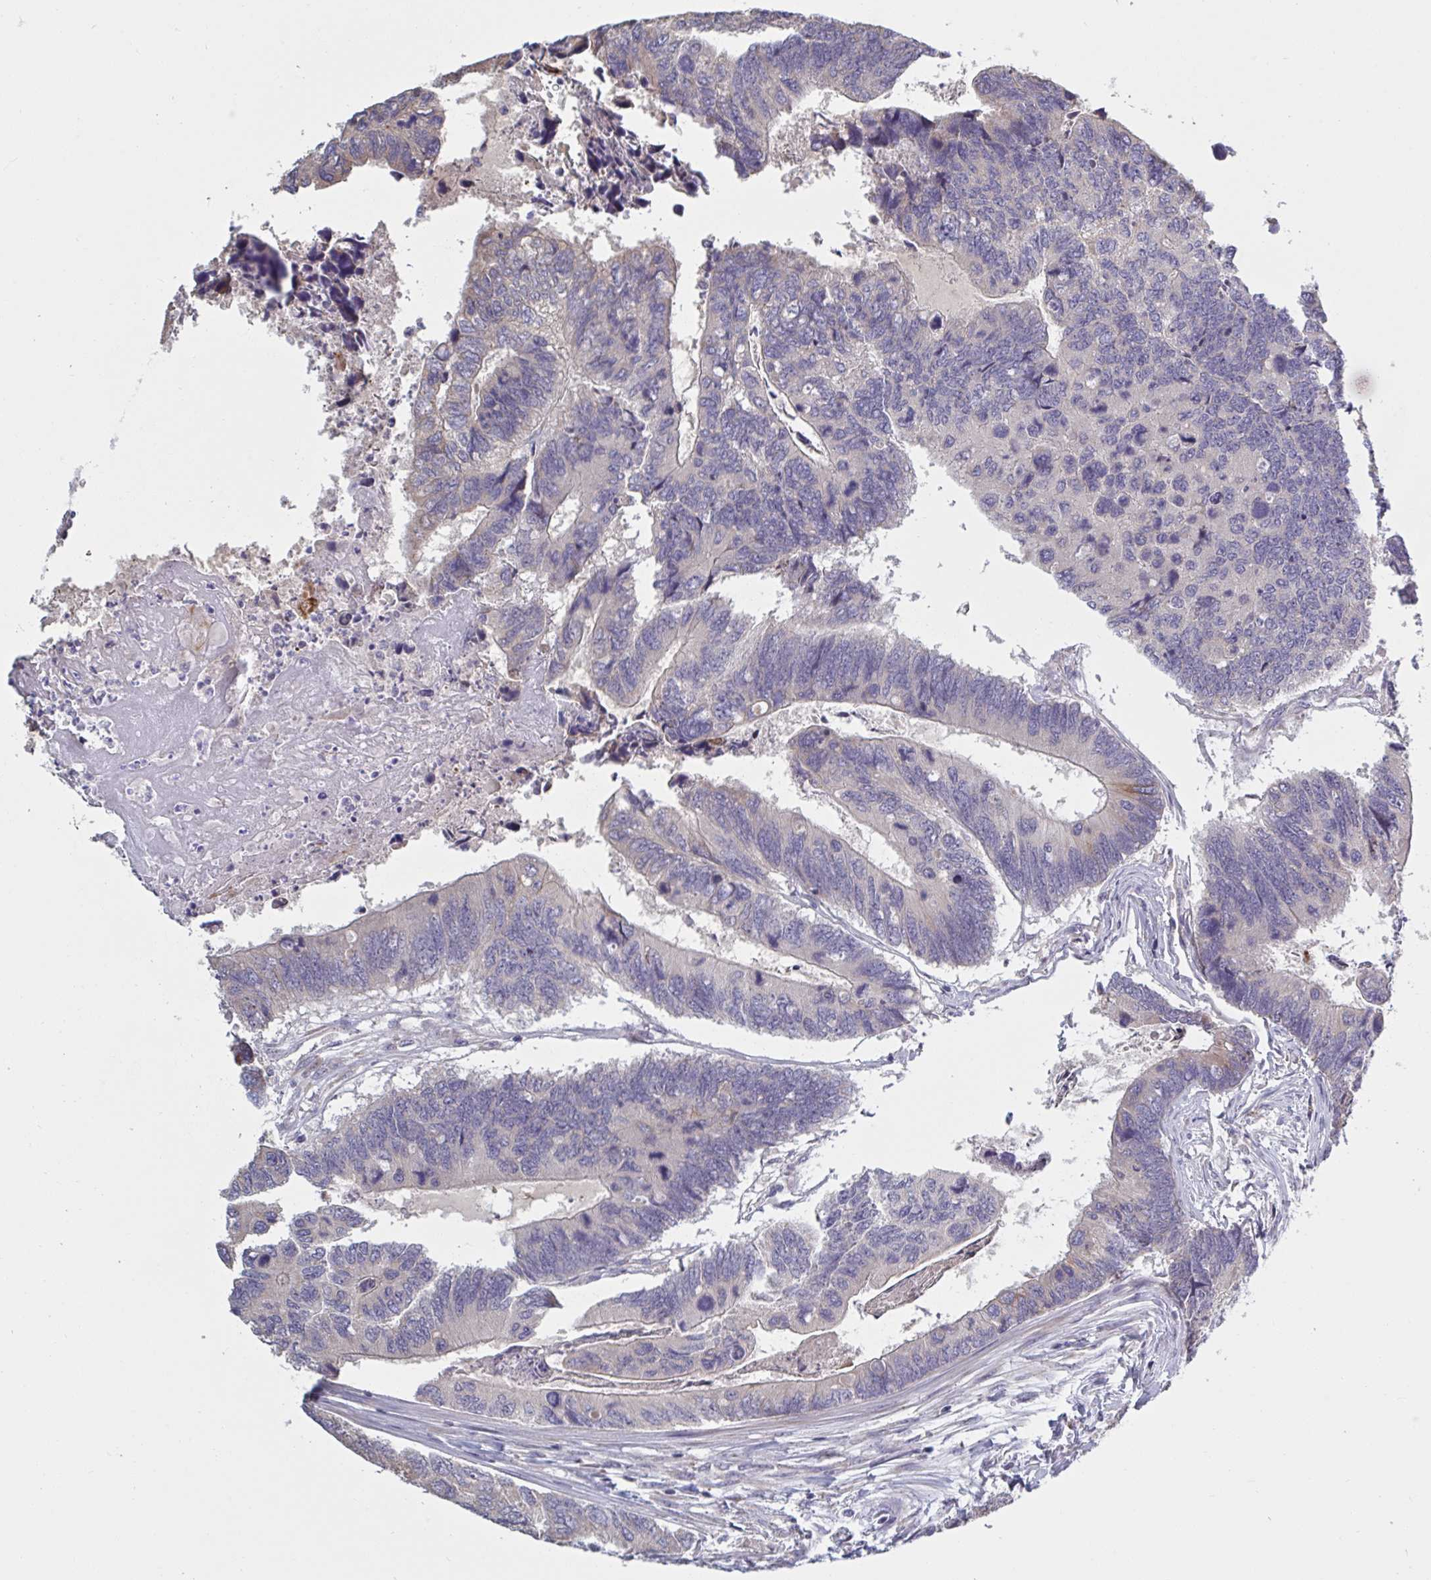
{"staining": {"intensity": "negative", "quantity": "none", "location": "none"}, "tissue": "colorectal cancer", "cell_type": "Tumor cells", "image_type": "cancer", "snomed": [{"axis": "morphology", "description": "Adenocarcinoma, NOS"}, {"axis": "topography", "description": "Colon"}], "caption": "The image demonstrates no significant expression in tumor cells of colorectal cancer (adenocarcinoma).", "gene": "CD1E", "patient": {"sex": "female", "age": 67}}